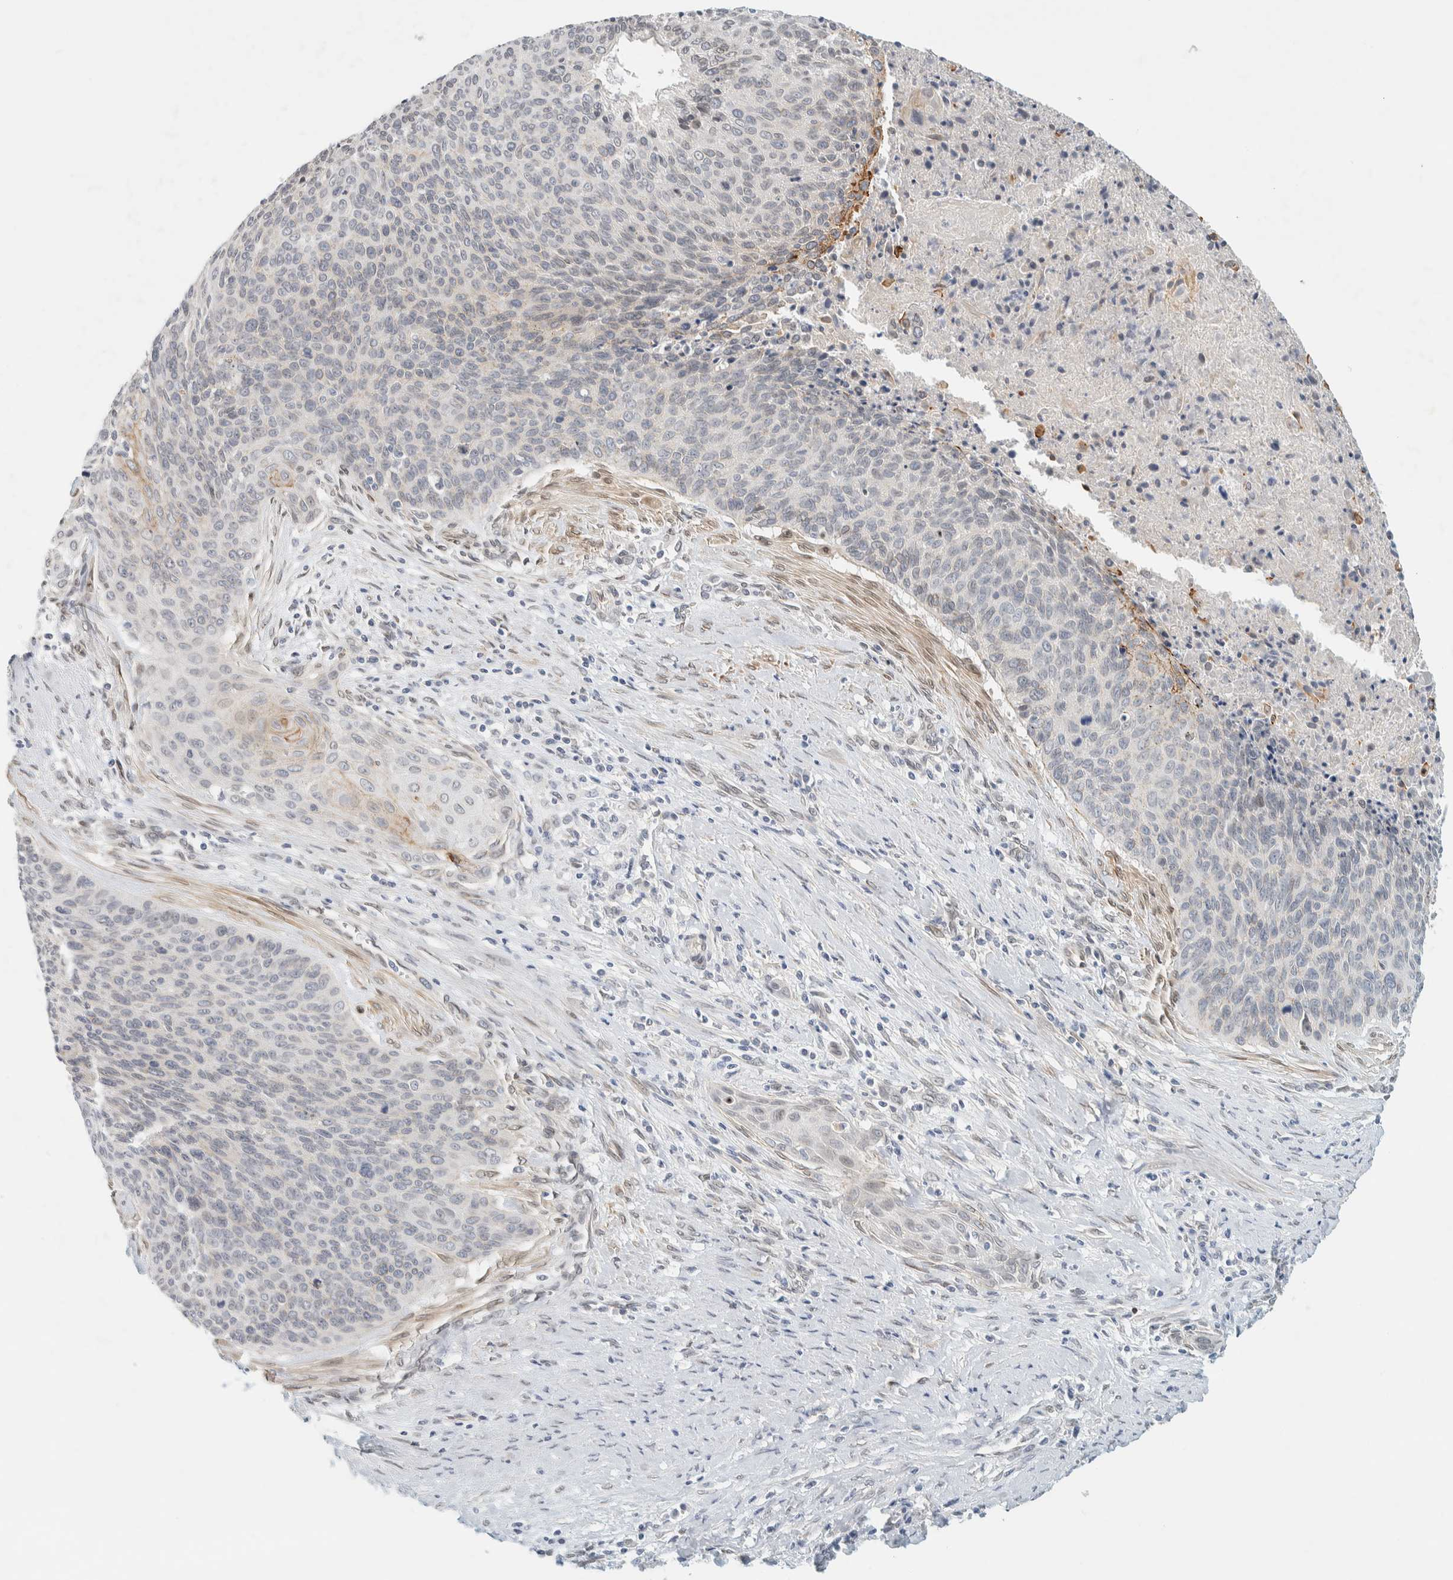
{"staining": {"intensity": "weak", "quantity": "<25%", "location": "cytoplasmic/membranous"}, "tissue": "cervical cancer", "cell_type": "Tumor cells", "image_type": "cancer", "snomed": [{"axis": "morphology", "description": "Squamous cell carcinoma, NOS"}, {"axis": "topography", "description": "Cervix"}], "caption": "Tumor cells show no significant protein positivity in cervical squamous cell carcinoma.", "gene": "C1QTNF12", "patient": {"sex": "female", "age": 55}}